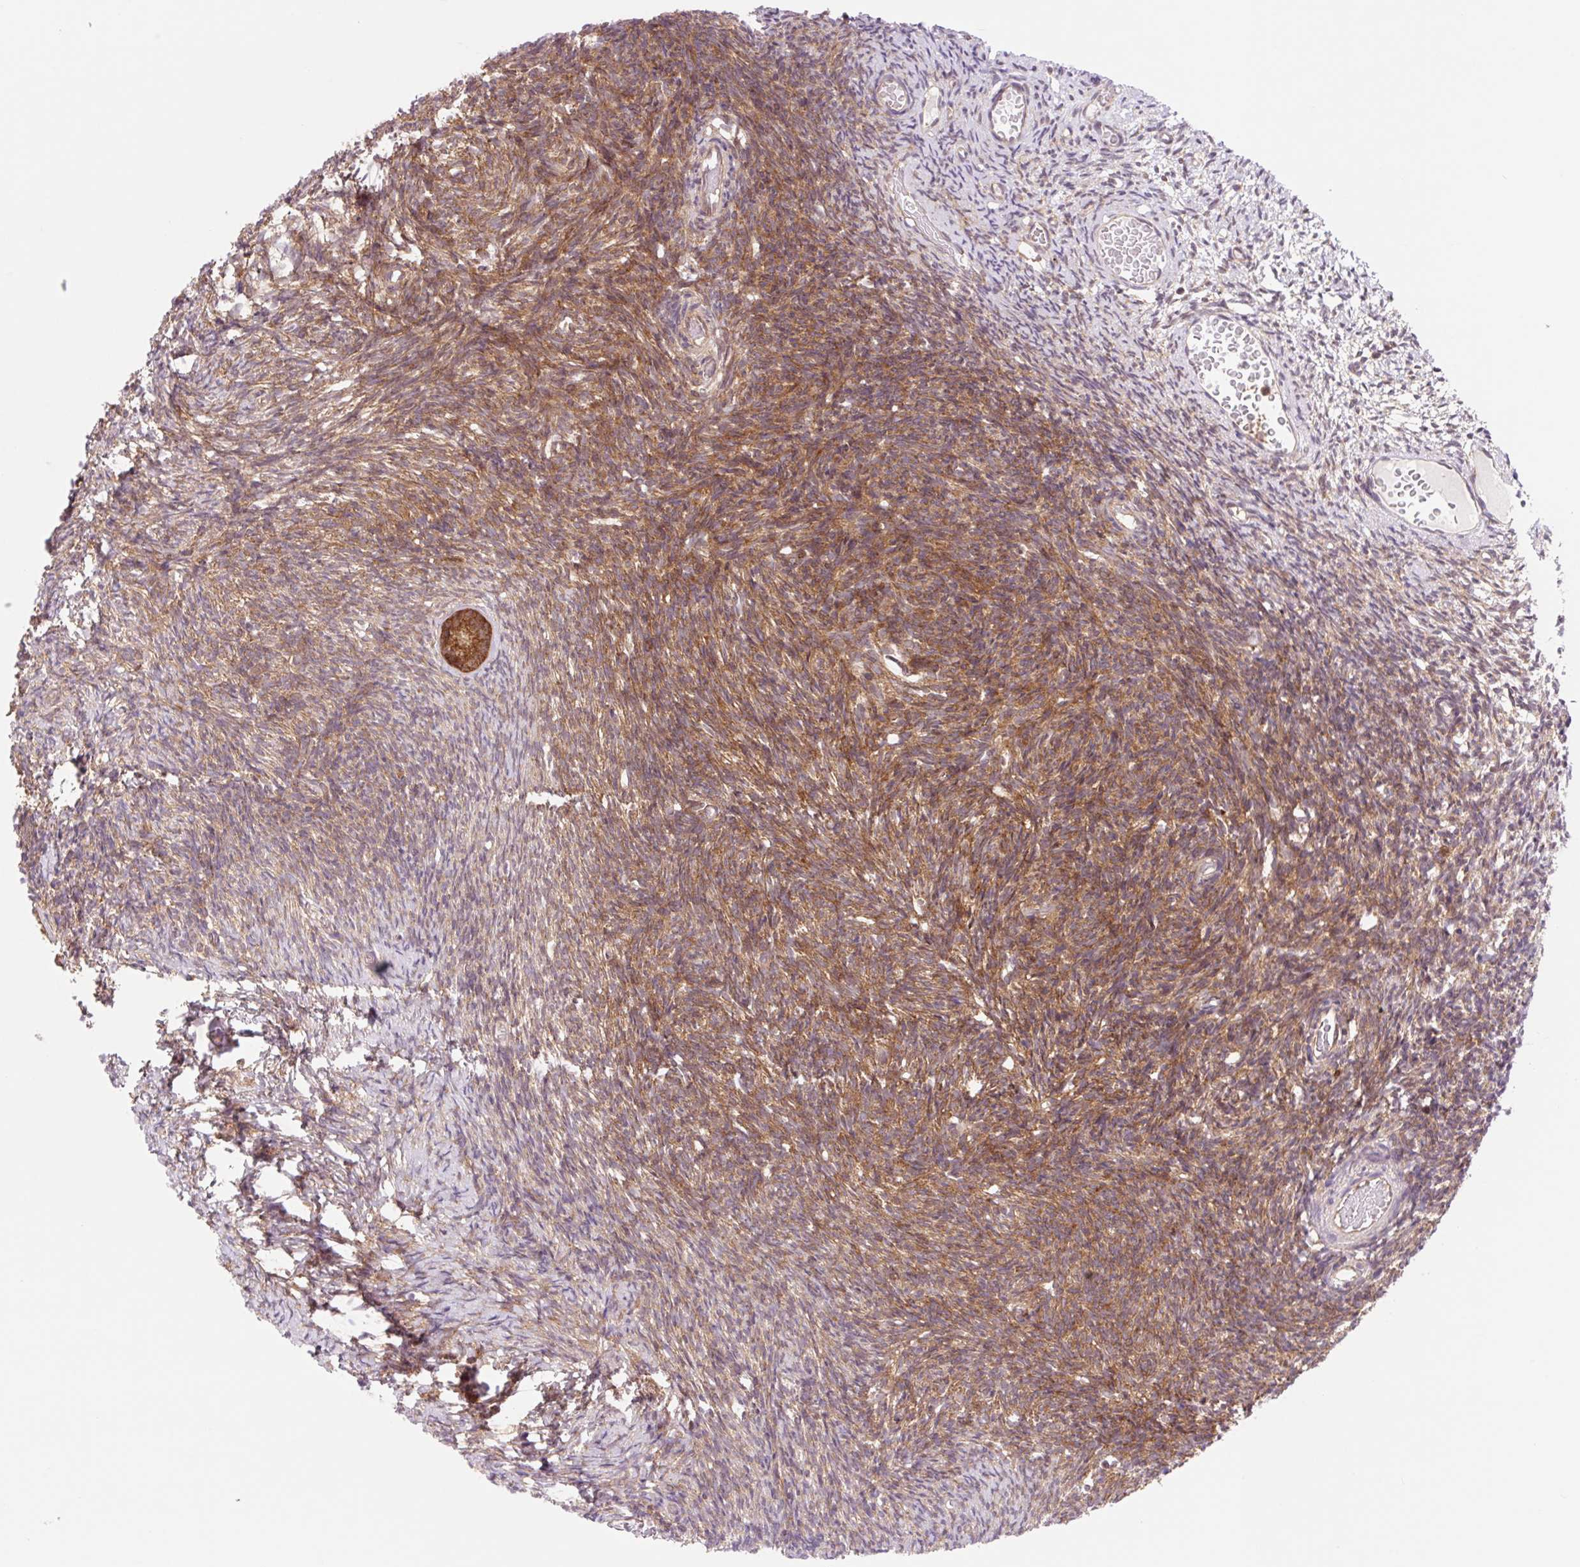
{"staining": {"intensity": "strong", "quantity": ">75%", "location": "cytoplasmic/membranous"}, "tissue": "ovary", "cell_type": "Follicle cells", "image_type": "normal", "snomed": [{"axis": "morphology", "description": "Normal tissue, NOS"}, {"axis": "topography", "description": "Ovary"}], "caption": "High-magnification brightfield microscopy of normal ovary stained with DAB (3,3'-diaminobenzidine) (brown) and counterstained with hematoxylin (blue). follicle cells exhibit strong cytoplasmic/membranous positivity is present in about>75% of cells. (Stains: DAB (3,3'-diaminobenzidine) in brown, nuclei in blue, Microscopy: brightfield microscopy at high magnification).", "gene": "VPS4A", "patient": {"sex": "female", "age": 39}}